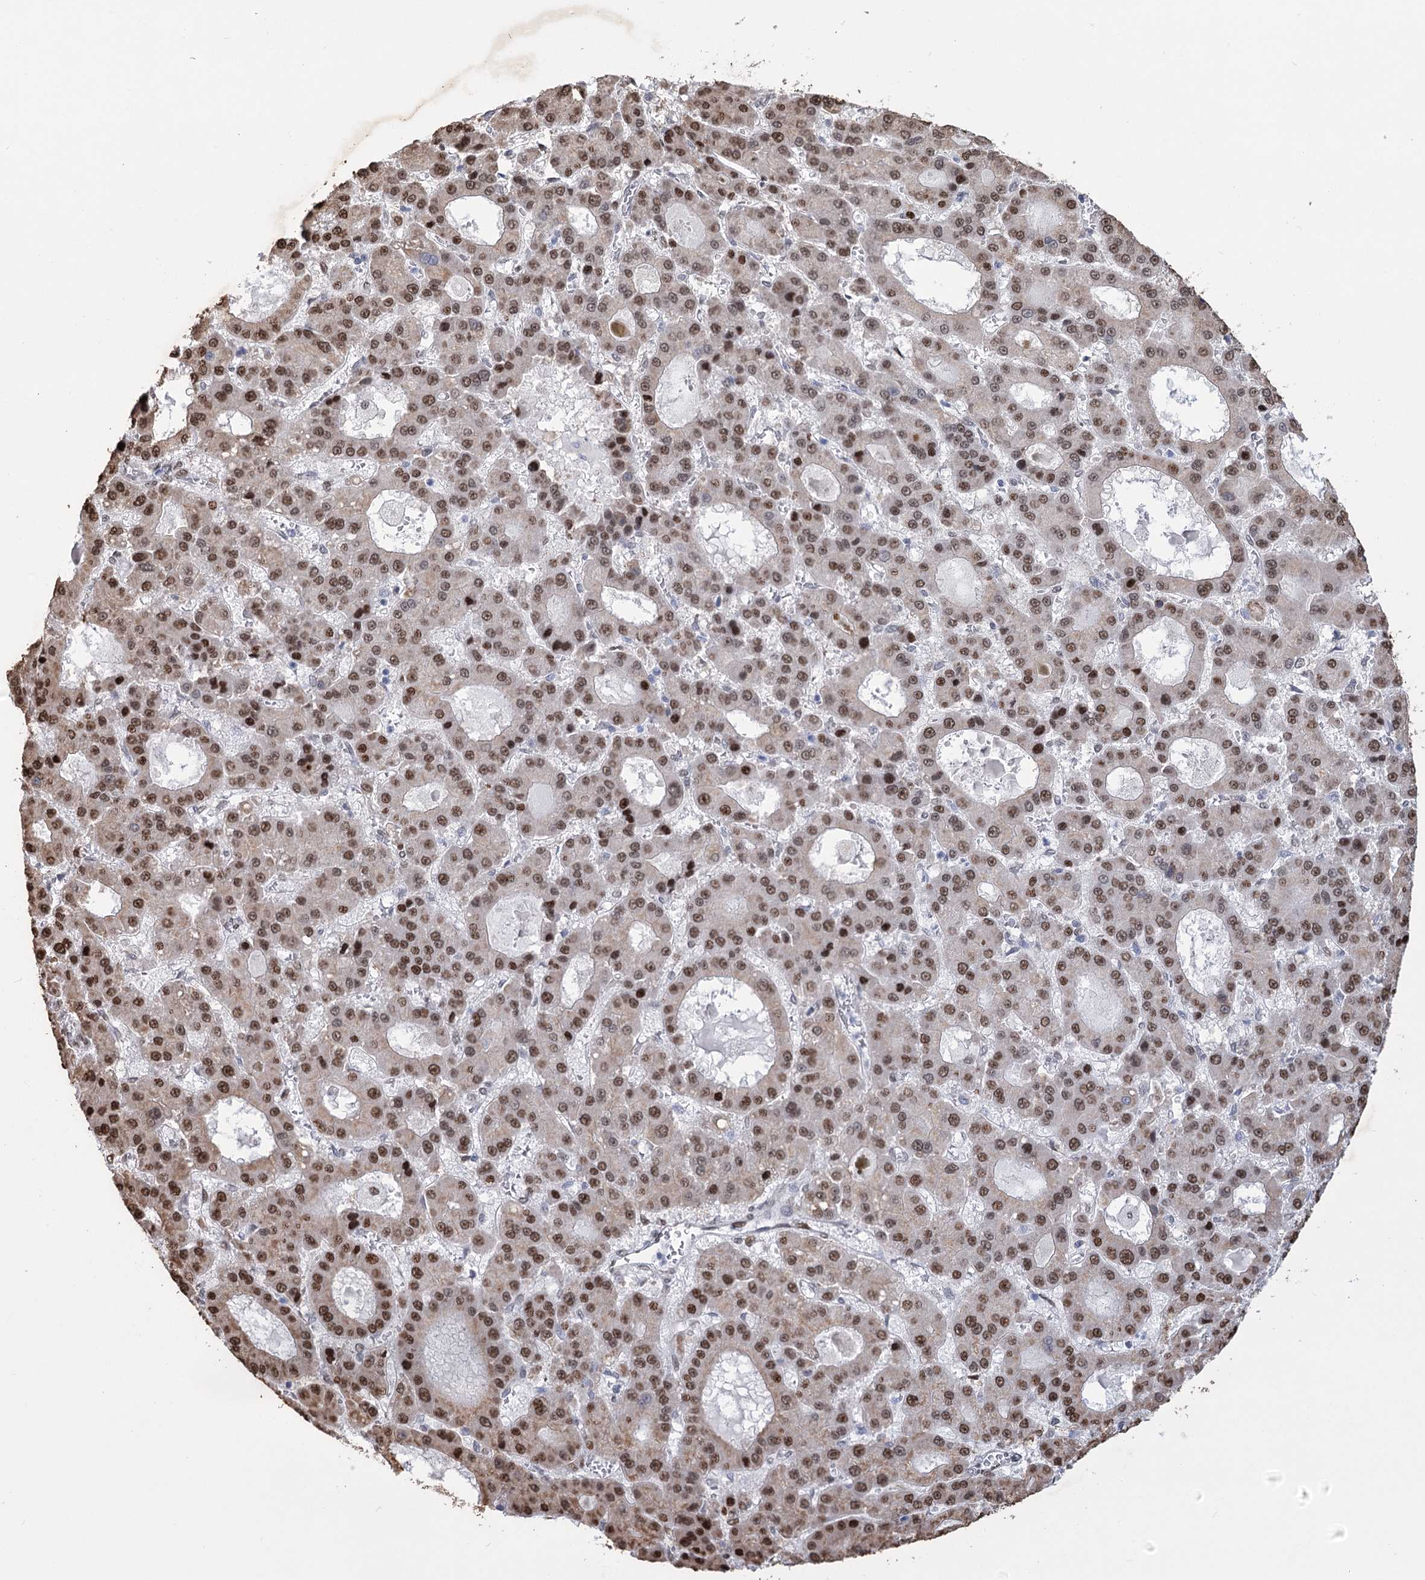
{"staining": {"intensity": "moderate", "quantity": ">75%", "location": "nuclear"}, "tissue": "liver cancer", "cell_type": "Tumor cells", "image_type": "cancer", "snomed": [{"axis": "morphology", "description": "Carcinoma, Hepatocellular, NOS"}, {"axis": "topography", "description": "Liver"}], "caption": "IHC of liver cancer exhibits medium levels of moderate nuclear positivity in about >75% of tumor cells.", "gene": "NFU1", "patient": {"sex": "male", "age": 70}}